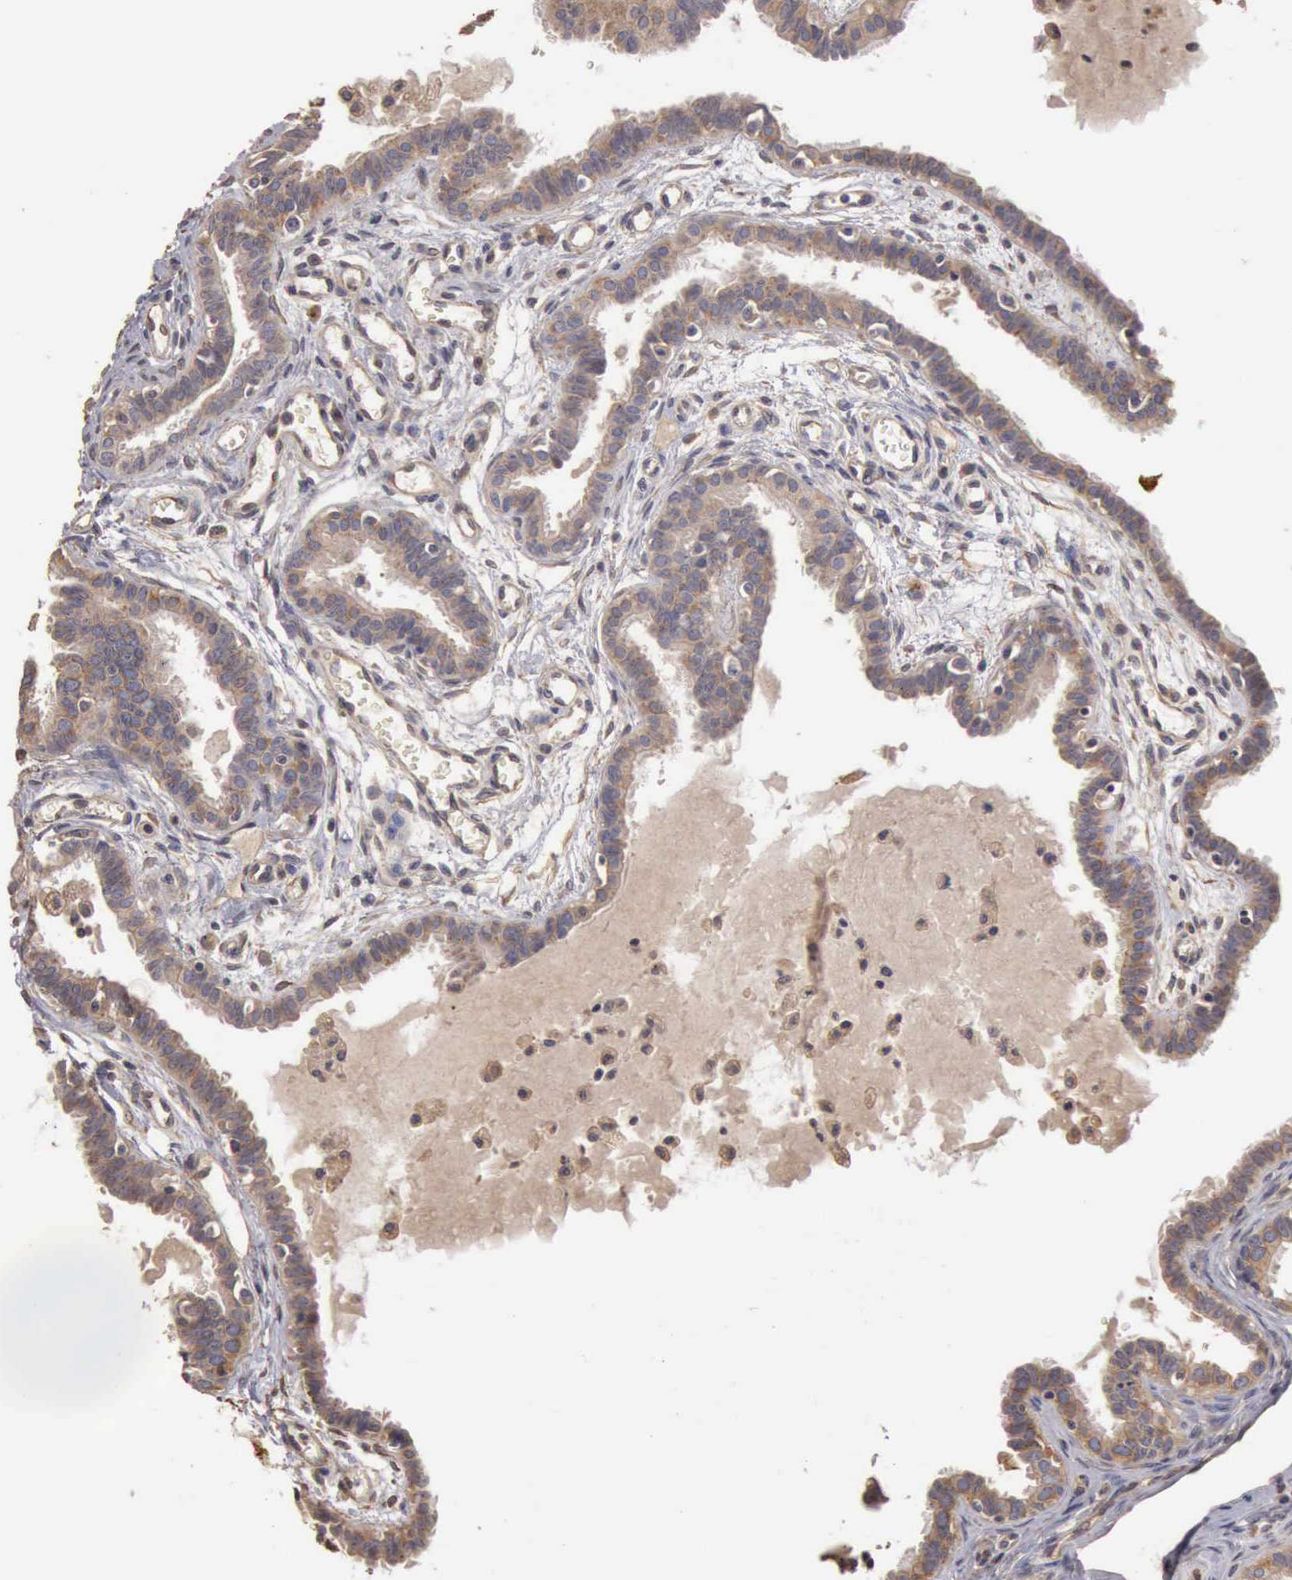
{"staining": {"intensity": "weak", "quantity": "25%-75%", "location": "none"}, "tissue": "fallopian tube", "cell_type": "Glandular cells", "image_type": "normal", "snomed": [{"axis": "morphology", "description": "Normal tissue, NOS"}, {"axis": "topography", "description": "Fallopian tube"}], "caption": "Immunohistochemistry (IHC) (DAB) staining of normal fallopian tube displays weak None protein staining in about 25%-75% of glandular cells.", "gene": "BMX", "patient": {"sex": "female", "age": 67}}